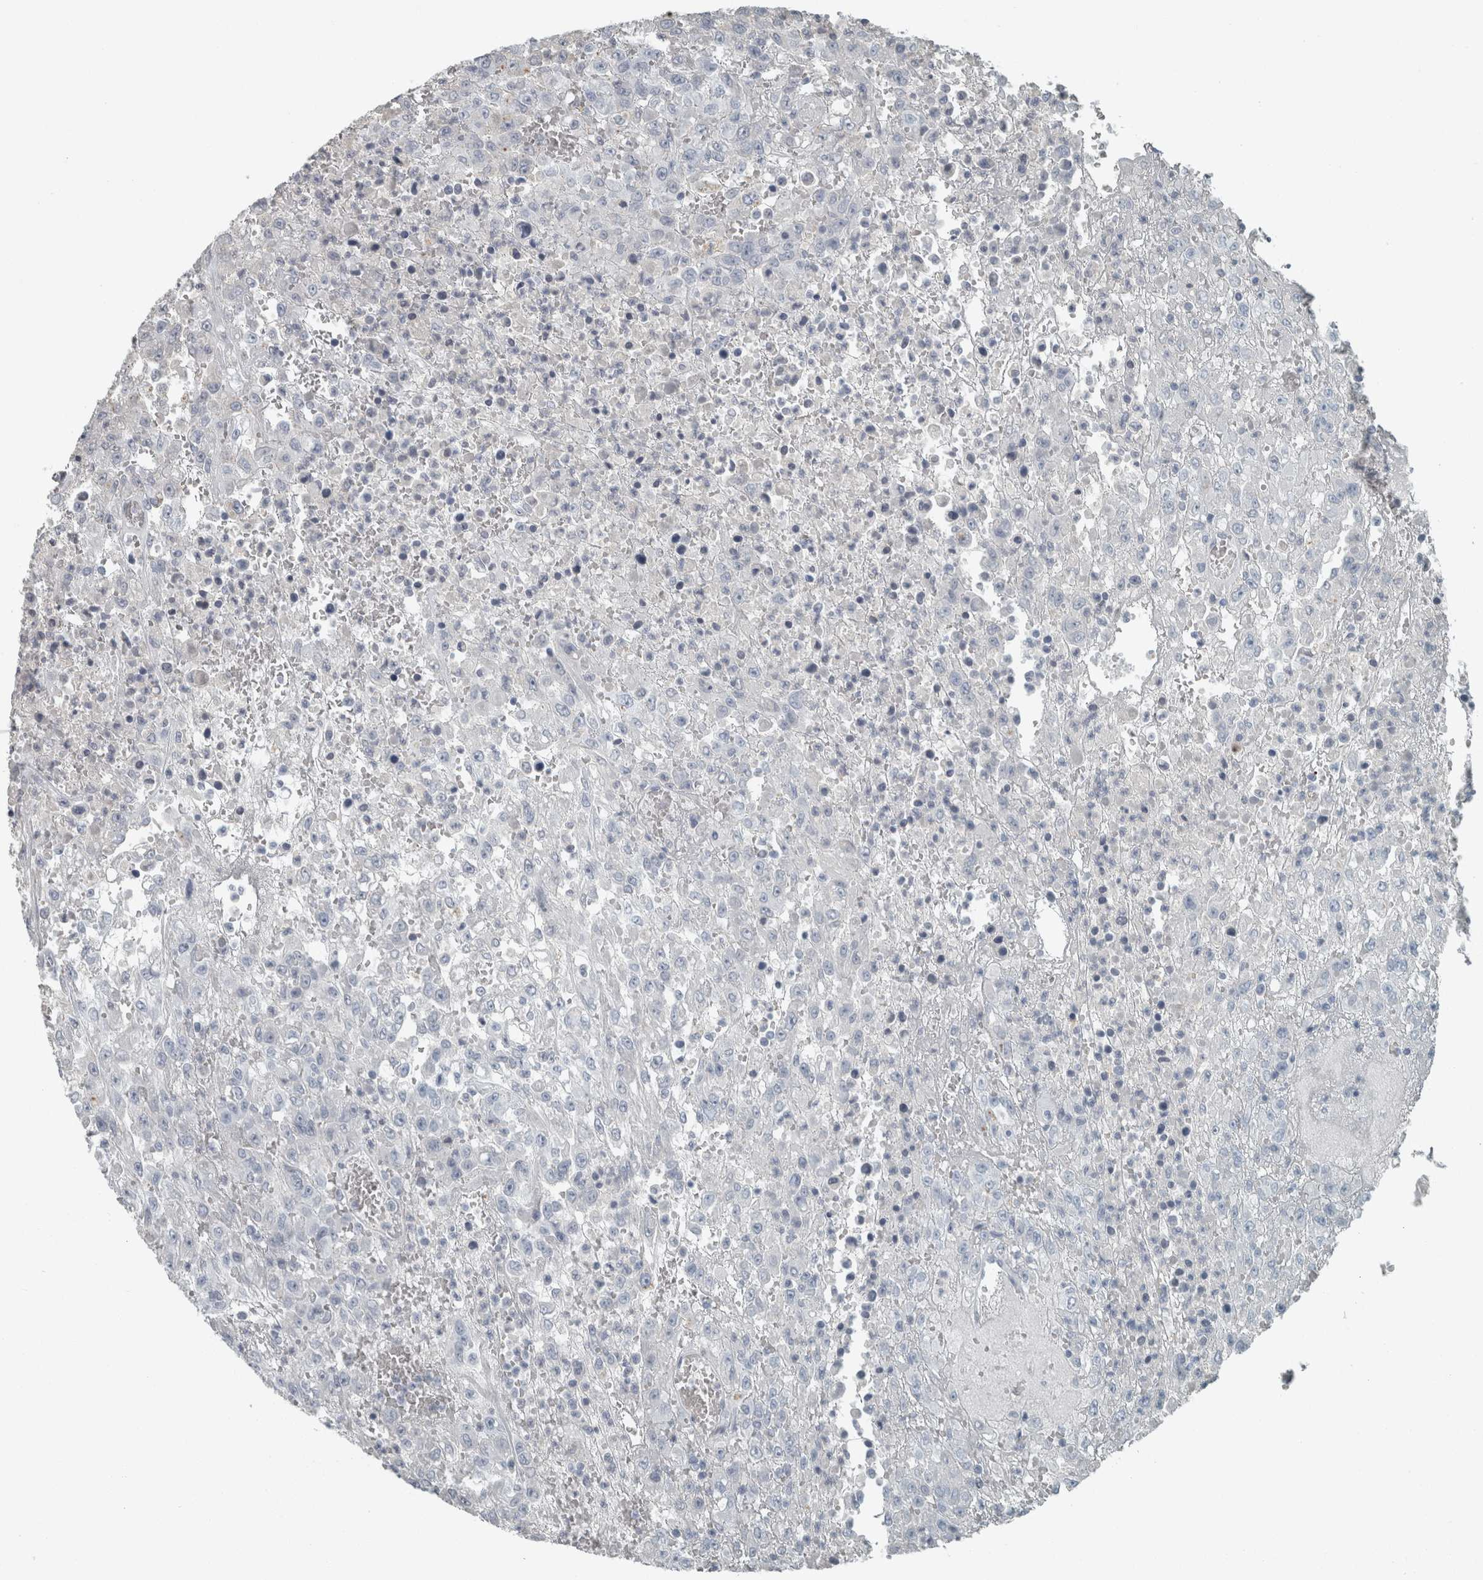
{"staining": {"intensity": "negative", "quantity": "none", "location": "none"}, "tissue": "urothelial cancer", "cell_type": "Tumor cells", "image_type": "cancer", "snomed": [{"axis": "morphology", "description": "Urothelial carcinoma, High grade"}, {"axis": "topography", "description": "Urinary bladder"}], "caption": "High-grade urothelial carcinoma was stained to show a protein in brown. There is no significant staining in tumor cells.", "gene": "CHL1", "patient": {"sex": "male", "age": 46}}